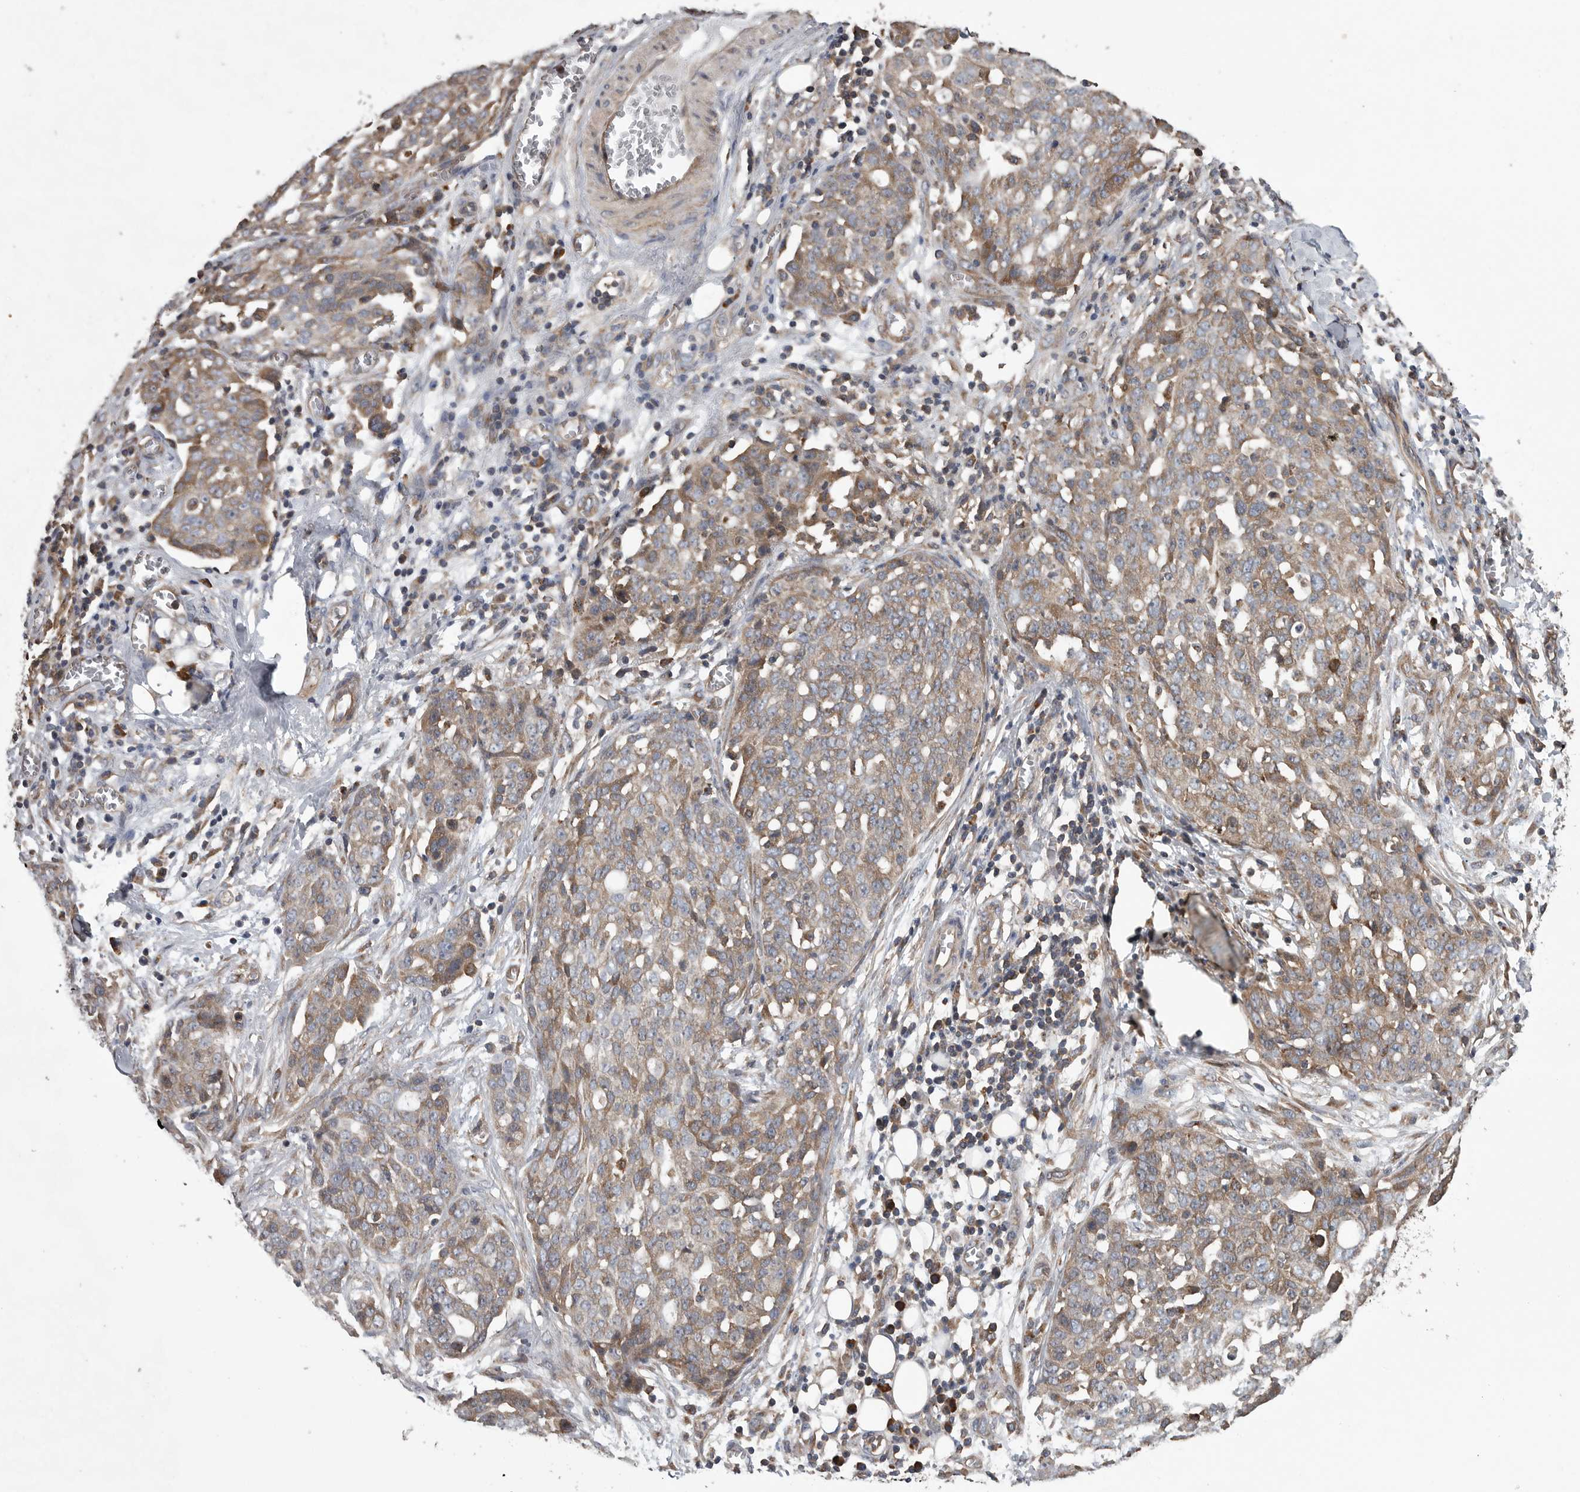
{"staining": {"intensity": "moderate", "quantity": ">75%", "location": "cytoplasmic/membranous"}, "tissue": "ovarian cancer", "cell_type": "Tumor cells", "image_type": "cancer", "snomed": [{"axis": "morphology", "description": "Cystadenocarcinoma, serous, NOS"}, {"axis": "topography", "description": "Soft tissue"}, {"axis": "topography", "description": "Ovary"}], "caption": "Immunohistochemical staining of serous cystadenocarcinoma (ovarian) demonstrates moderate cytoplasmic/membranous protein expression in approximately >75% of tumor cells.", "gene": "OXR1", "patient": {"sex": "female", "age": 57}}